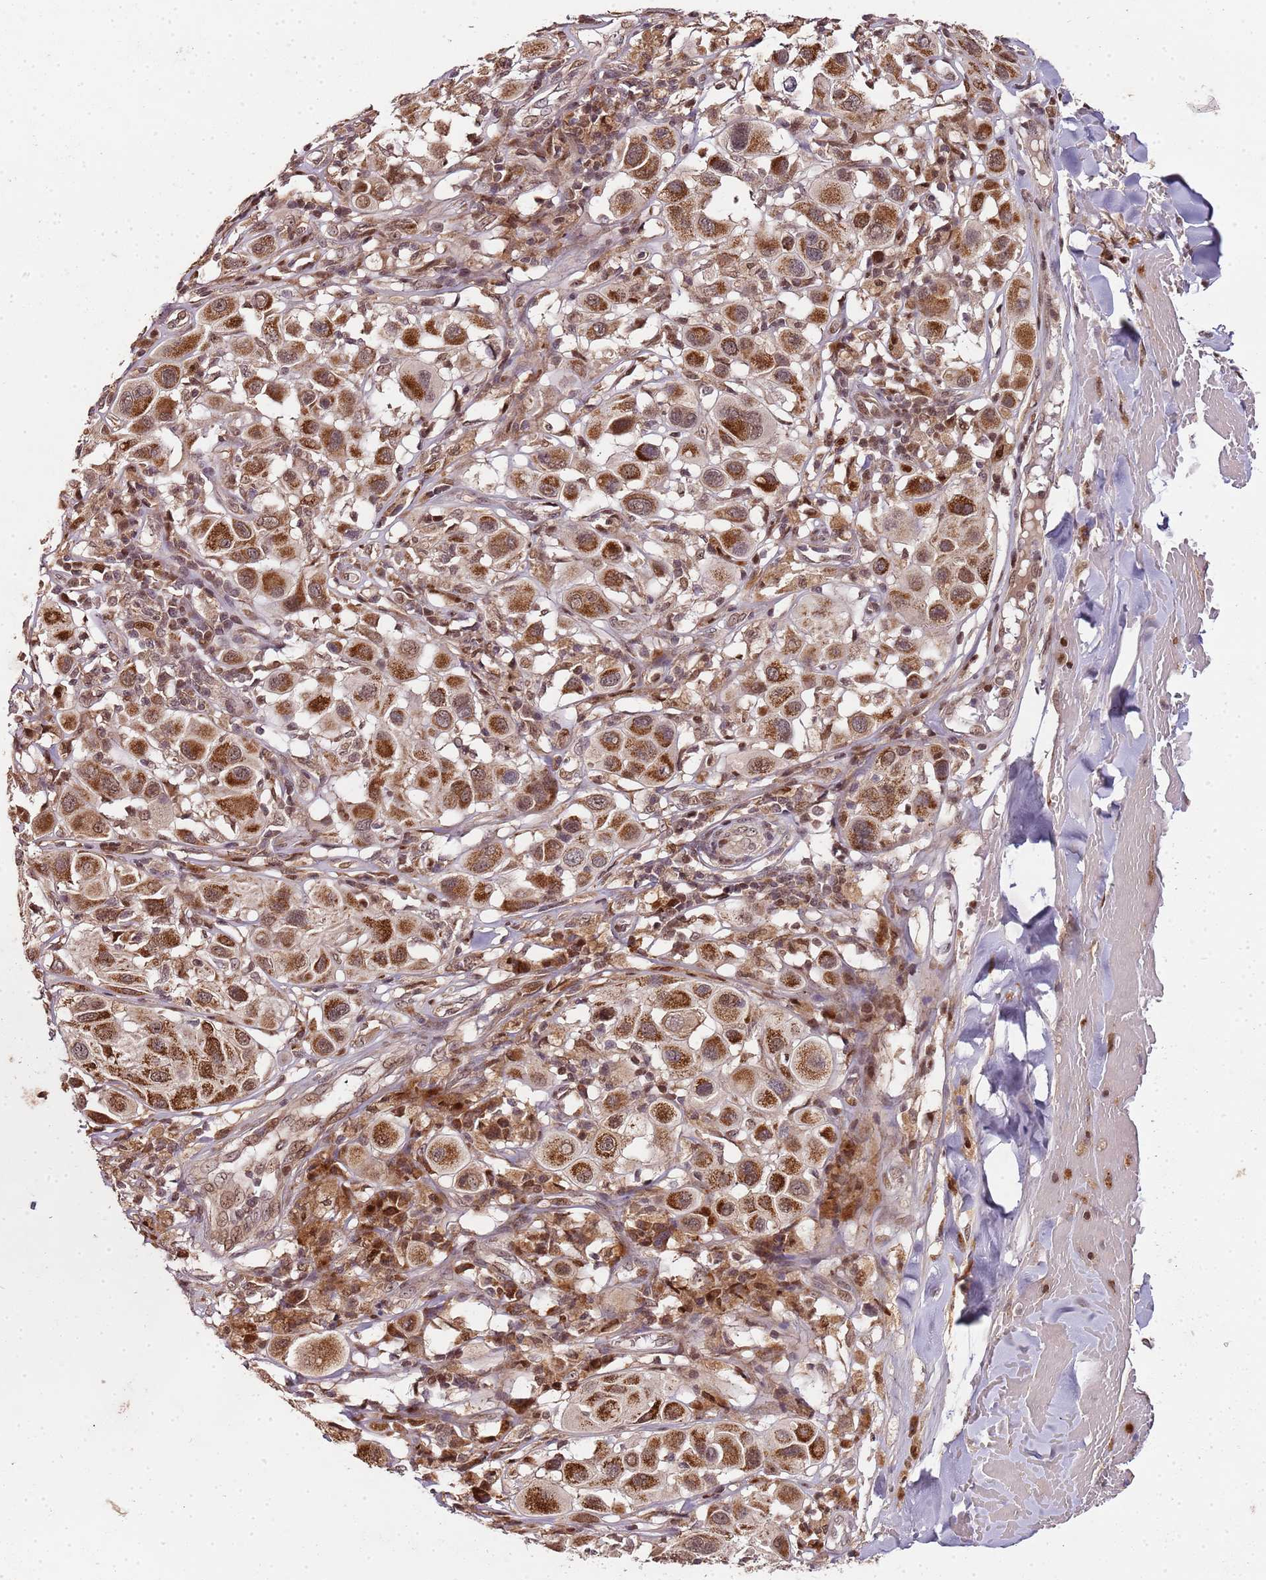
{"staining": {"intensity": "strong", "quantity": ">75%", "location": "cytoplasmic/membranous"}, "tissue": "melanoma", "cell_type": "Tumor cells", "image_type": "cancer", "snomed": [{"axis": "morphology", "description": "Malignant melanoma, Metastatic site"}, {"axis": "topography", "description": "Skin"}], "caption": "IHC of malignant melanoma (metastatic site) reveals high levels of strong cytoplasmic/membranous expression in about >75% of tumor cells. (Stains: DAB in brown, nuclei in blue, Microscopy: brightfield microscopy at high magnification).", "gene": "EDC3", "patient": {"sex": "male", "age": 41}}